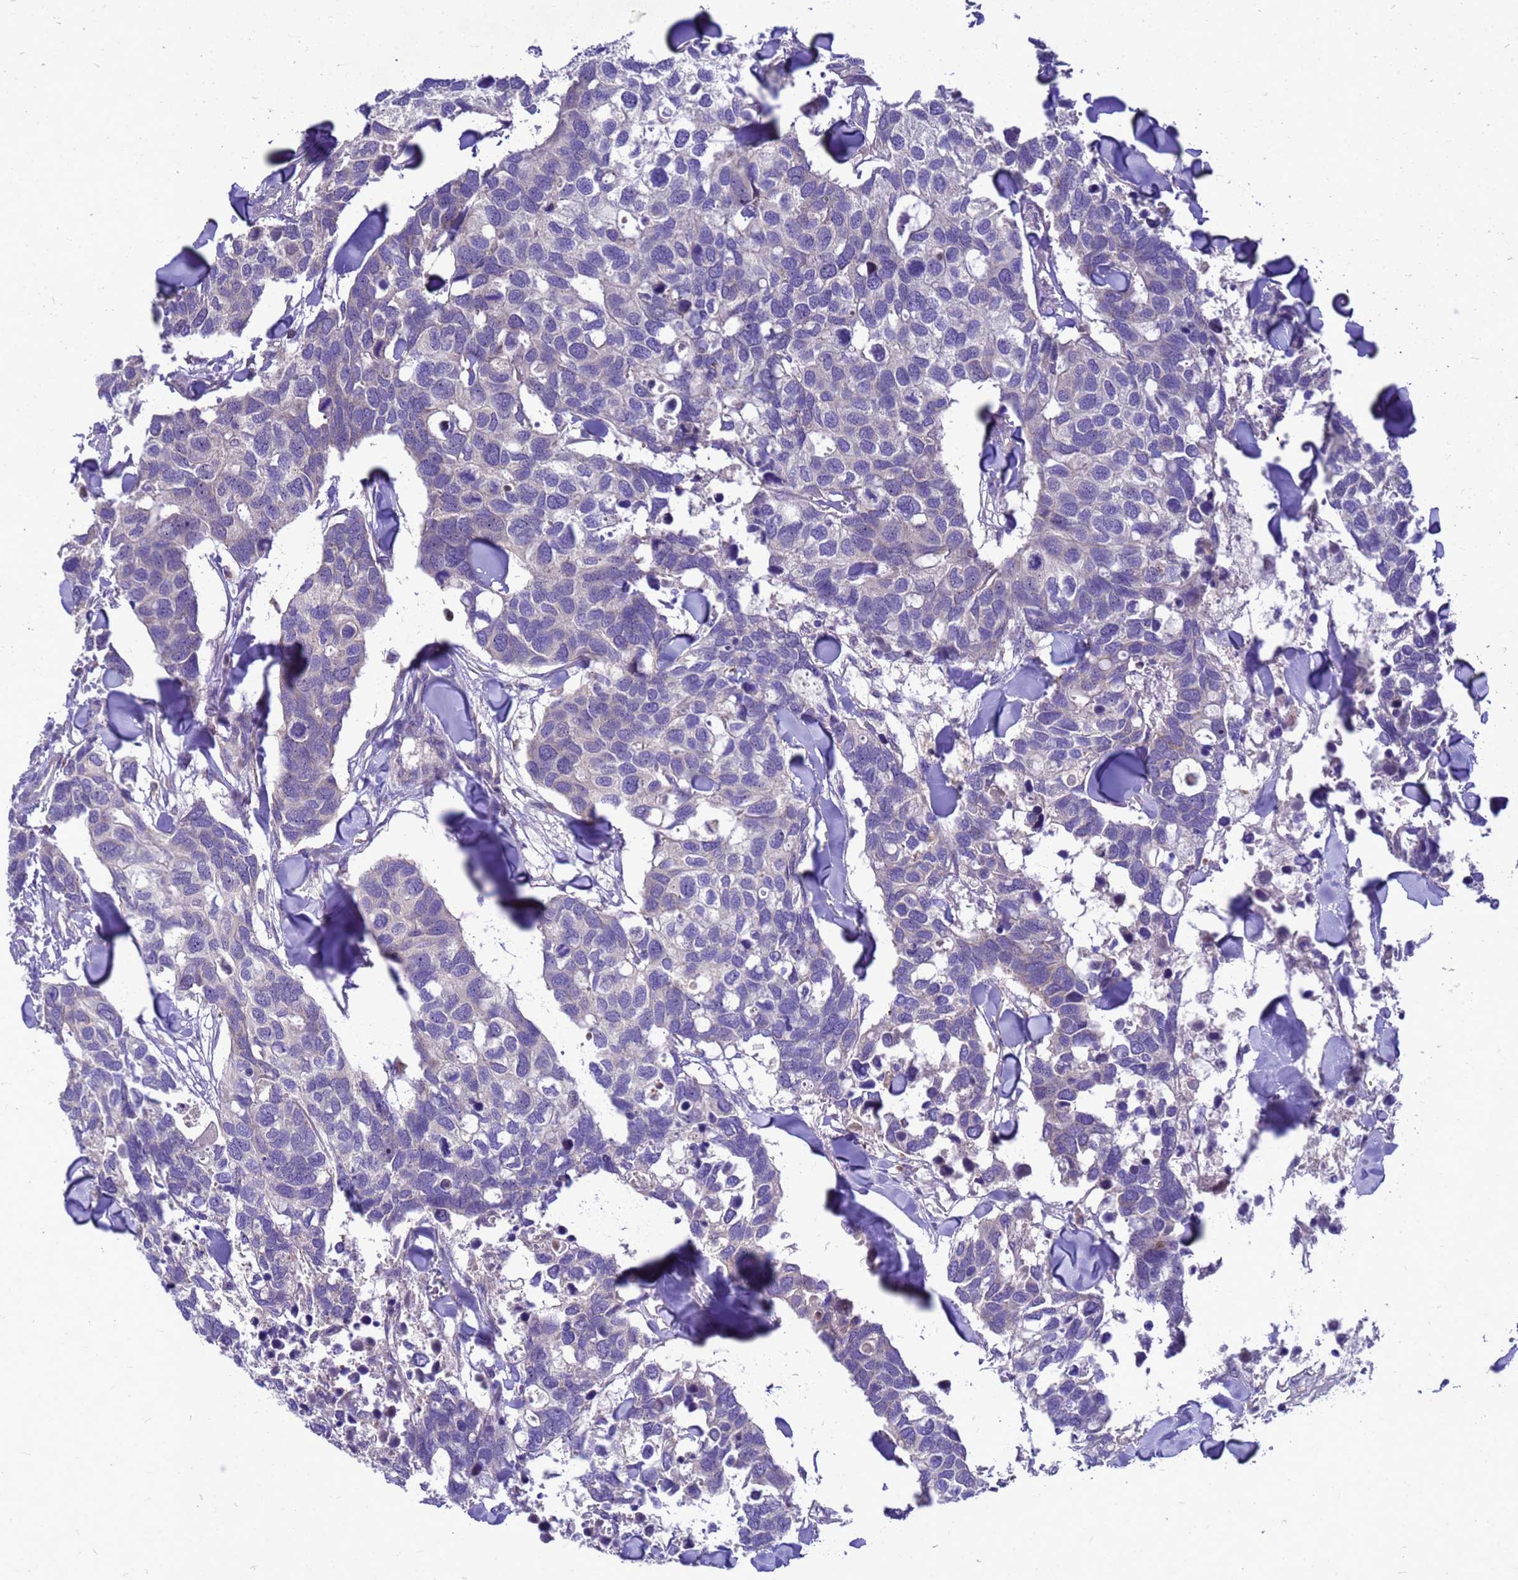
{"staining": {"intensity": "negative", "quantity": "none", "location": "none"}, "tissue": "breast cancer", "cell_type": "Tumor cells", "image_type": "cancer", "snomed": [{"axis": "morphology", "description": "Duct carcinoma"}, {"axis": "topography", "description": "Breast"}], "caption": "The photomicrograph displays no significant expression in tumor cells of intraductal carcinoma (breast).", "gene": "POP7", "patient": {"sex": "female", "age": 83}}